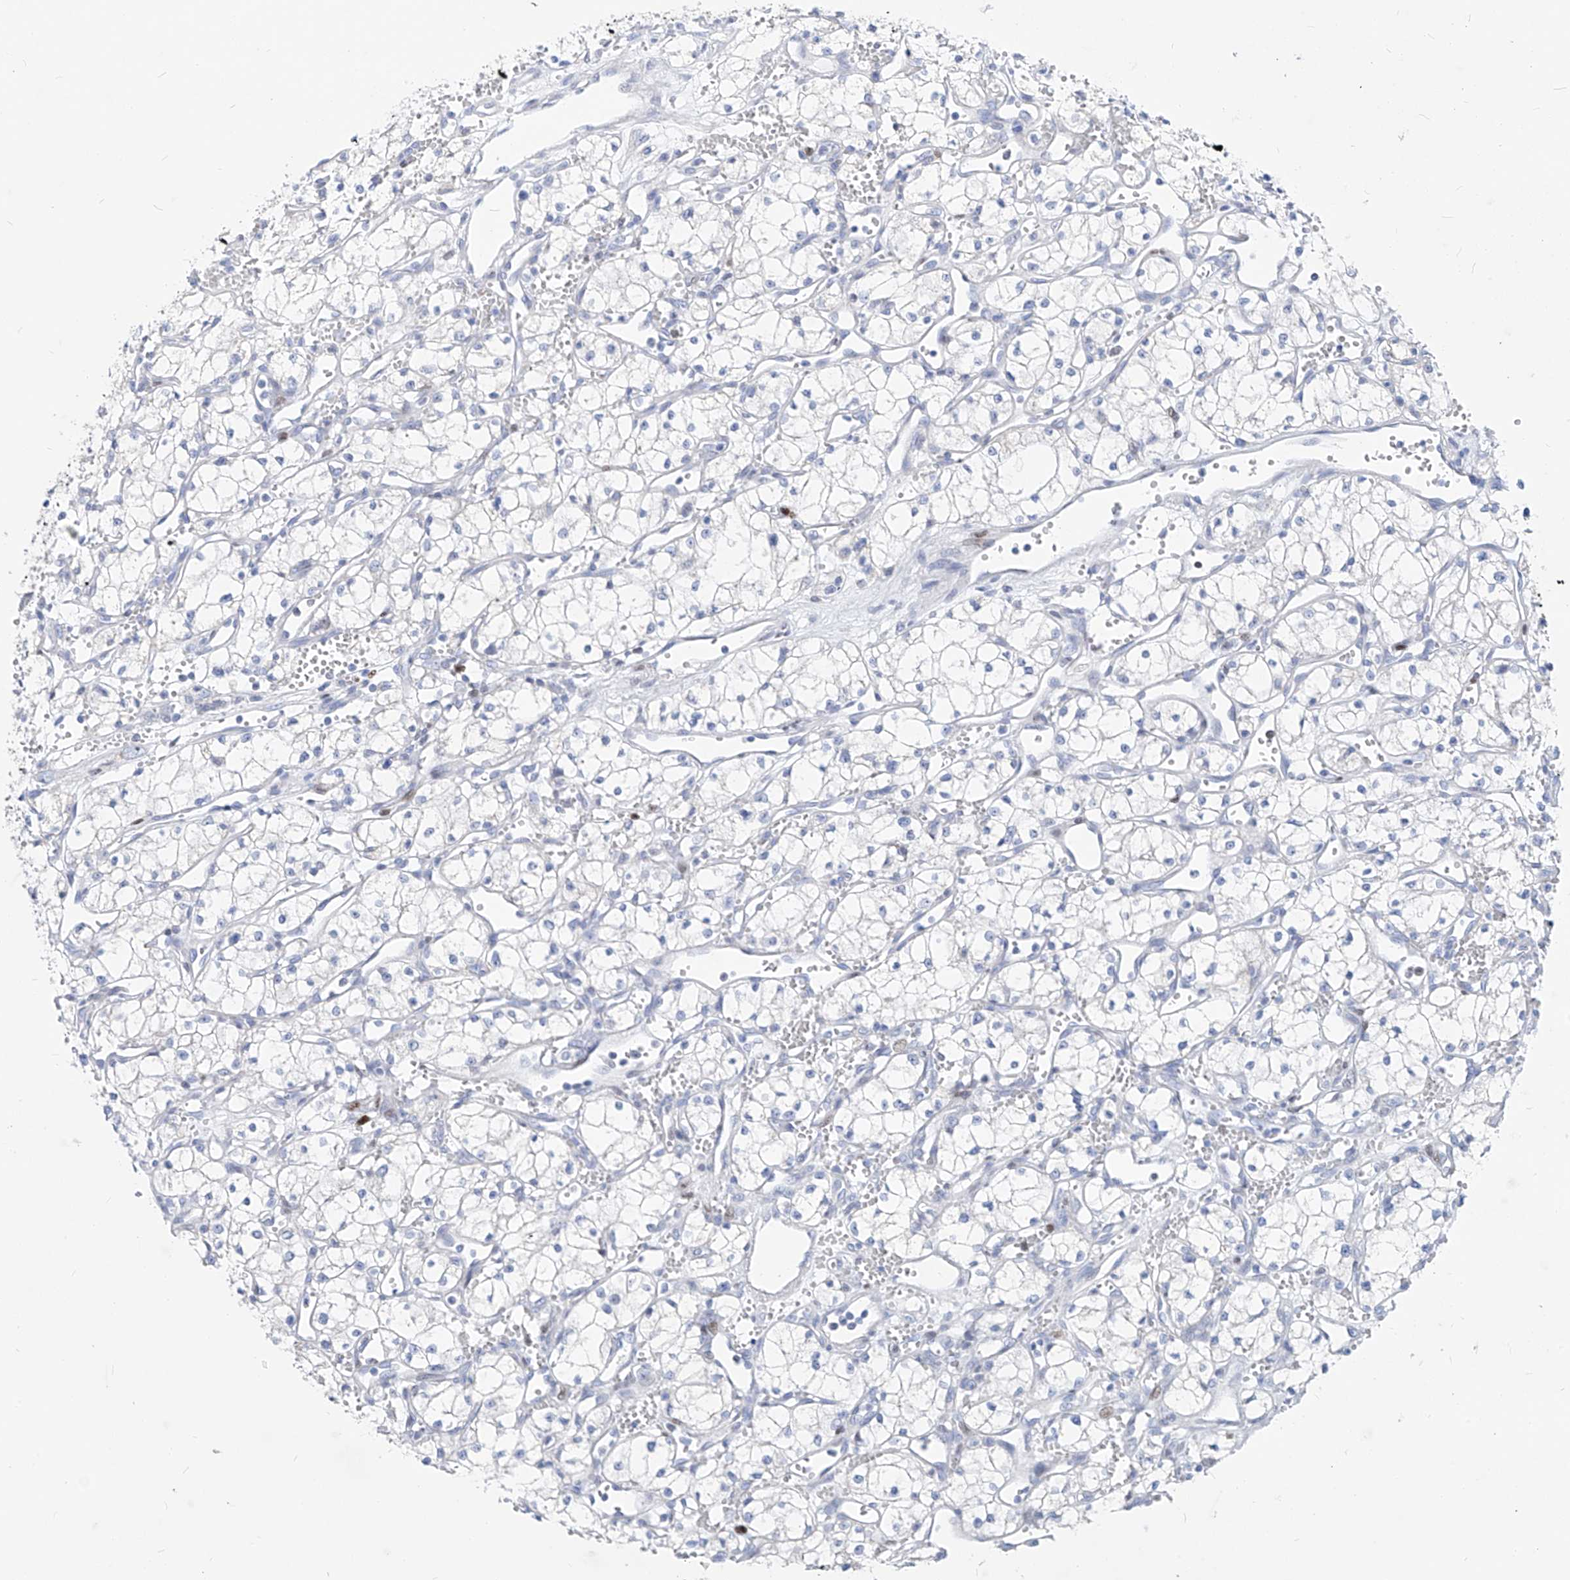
{"staining": {"intensity": "negative", "quantity": "none", "location": "none"}, "tissue": "renal cancer", "cell_type": "Tumor cells", "image_type": "cancer", "snomed": [{"axis": "morphology", "description": "Adenocarcinoma, NOS"}, {"axis": "topography", "description": "Kidney"}], "caption": "High power microscopy photomicrograph of an immunohistochemistry (IHC) histopathology image of renal cancer, revealing no significant expression in tumor cells.", "gene": "FRS3", "patient": {"sex": "male", "age": 59}}